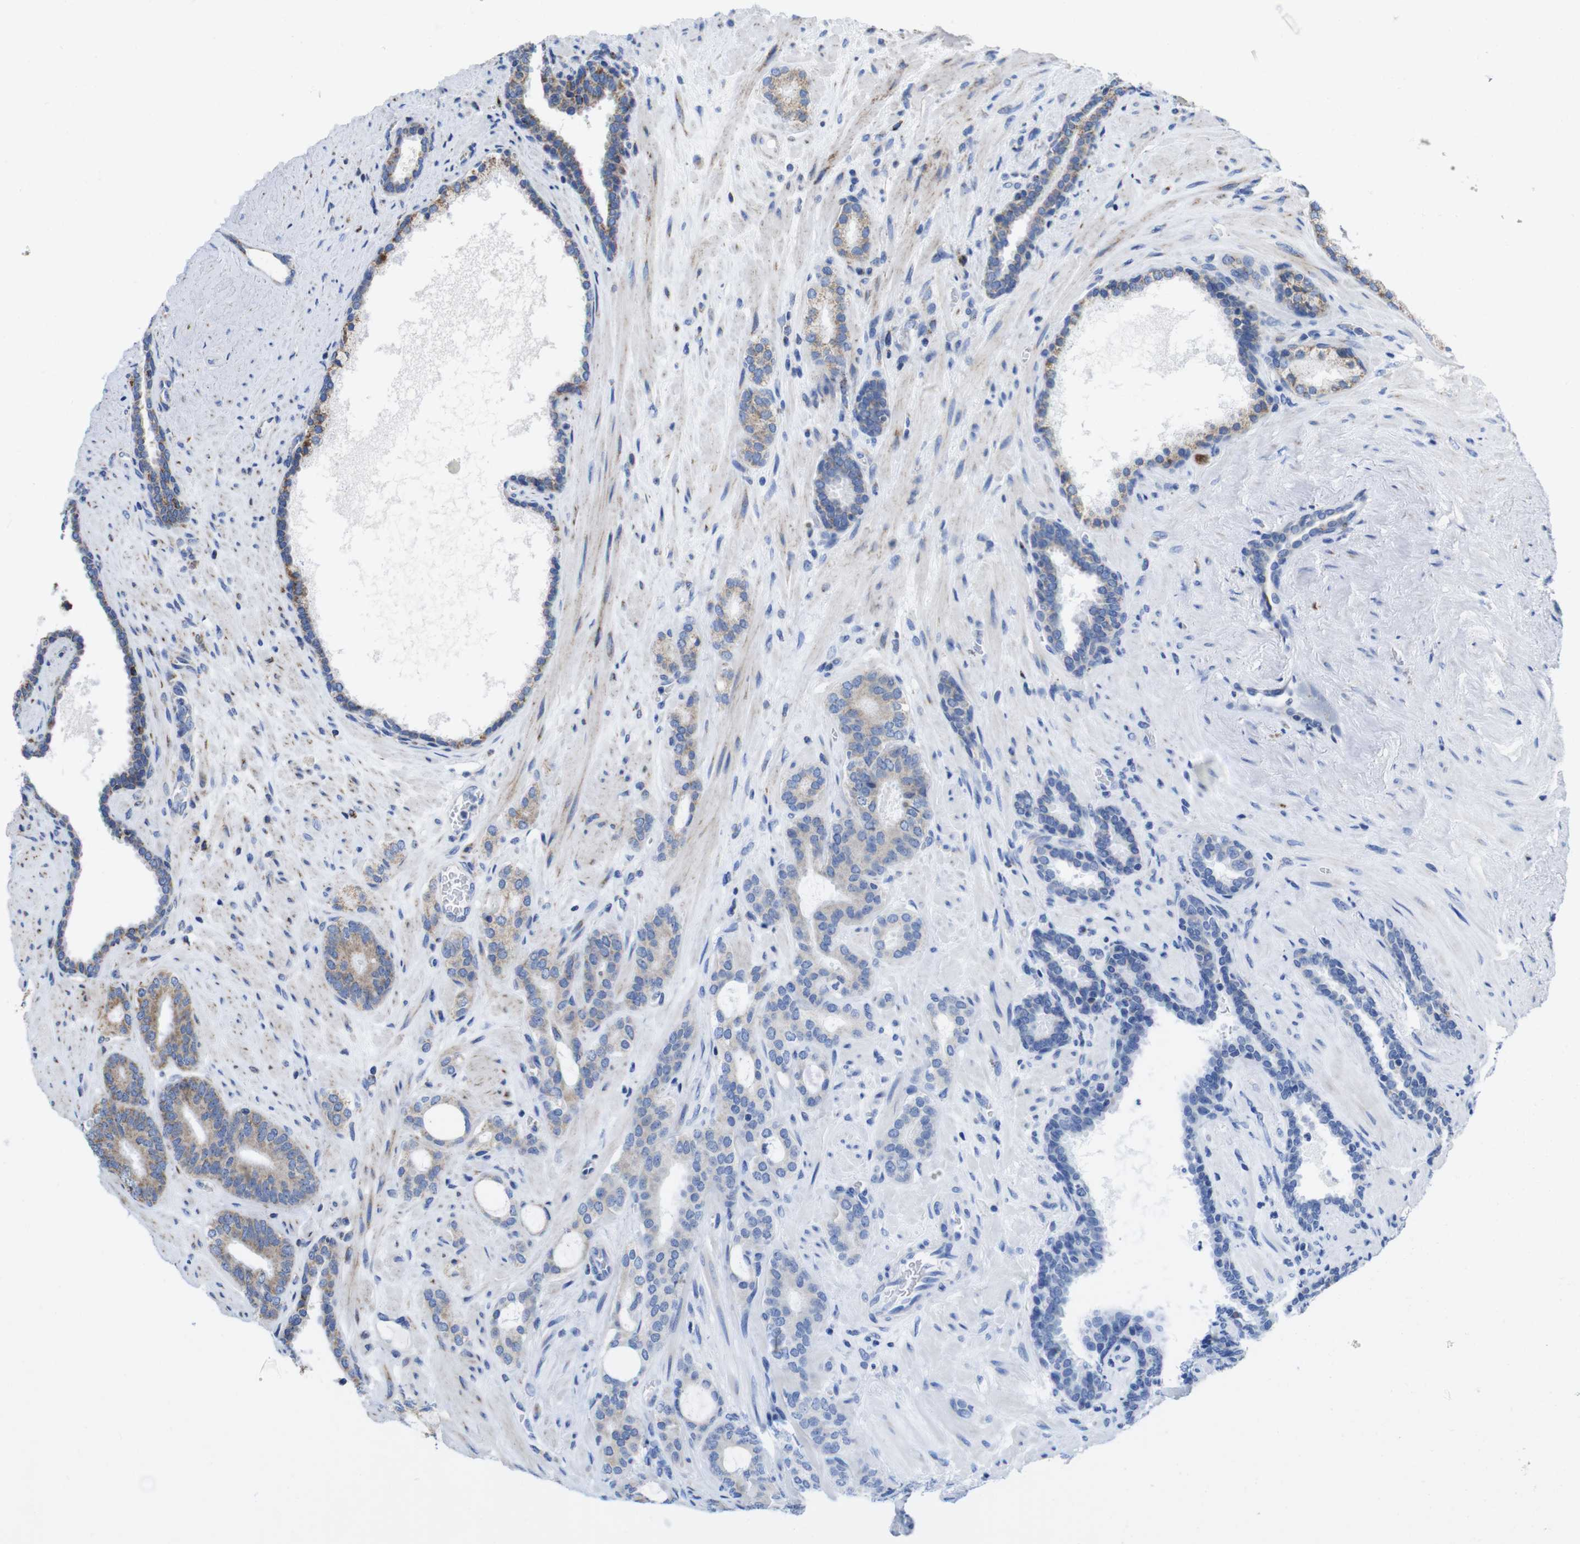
{"staining": {"intensity": "moderate", "quantity": ">75%", "location": "cytoplasmic/membranous"}, "tissue": "prostate cancer", "cell_type": "Tumor cells", "image_type": "cancer", "snomed": [{"axis": "morphology", "description": "Adenocarcinoma, Low grade"}, {"axis": "topography", "description": "Prostate"}], "caption": "There is medium levels of moderate cytoplasmic/membranous expression in tumor cells of low-grade adenocarcinoma (prostate), as demonstrated by immunohistochemical staining (brown color).", "gene": "TMEM192", "patient": {"sex": "male", "age": 63}}